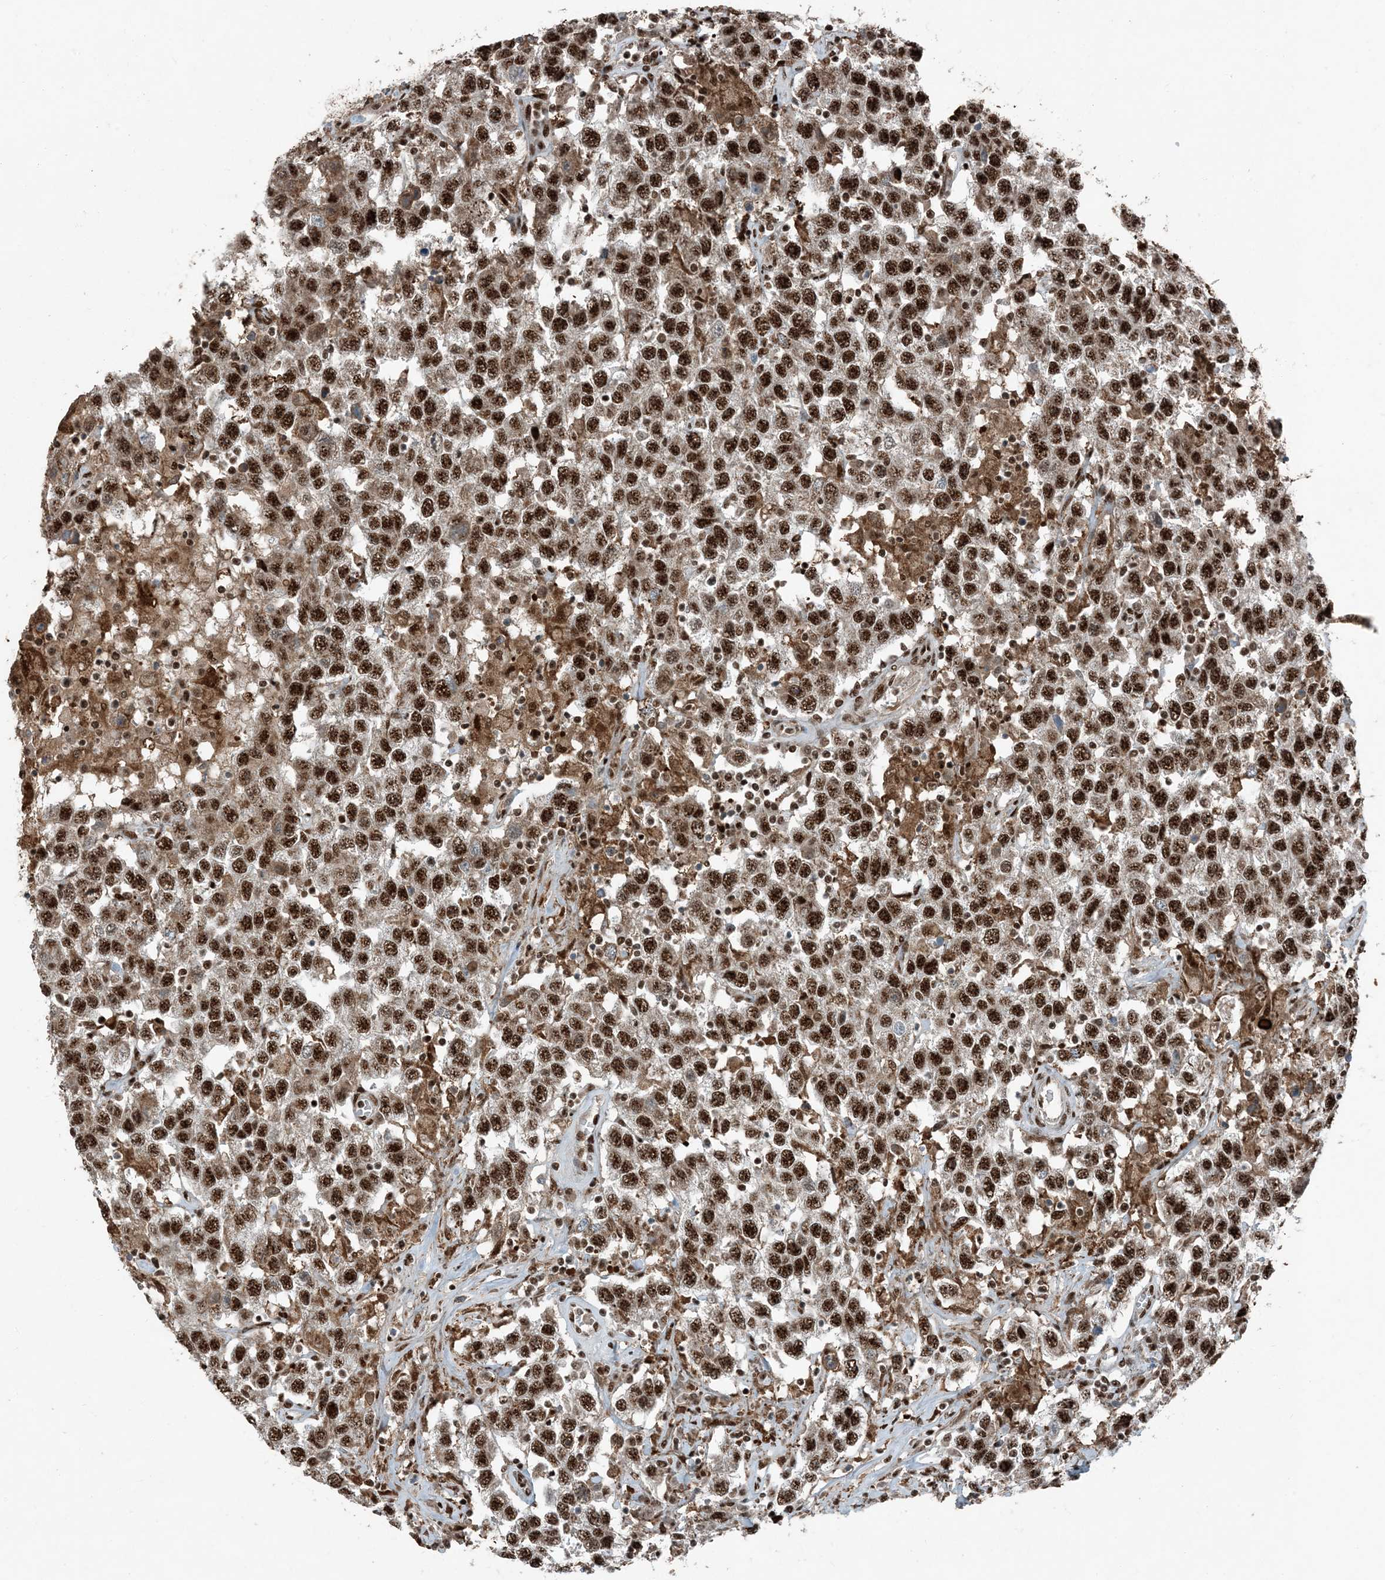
{"staining": {"intensity": "strong", "quantity": ">75%", "location": "nuclear"}, "tissue": "testis cancer", "cell_type": "Tumor cells", "image_type": "cancer", "snomed": [{"axis": "morphology", "description": "Seminoma, NOS"}, {"axis": "topography", "description": "Testis"}], "caption": "Testis seminoma stained with a protein marker shows strong staining in tumor cells.", "gene": "TADA2B", "patient": {"sex": "male", "age": 41}}